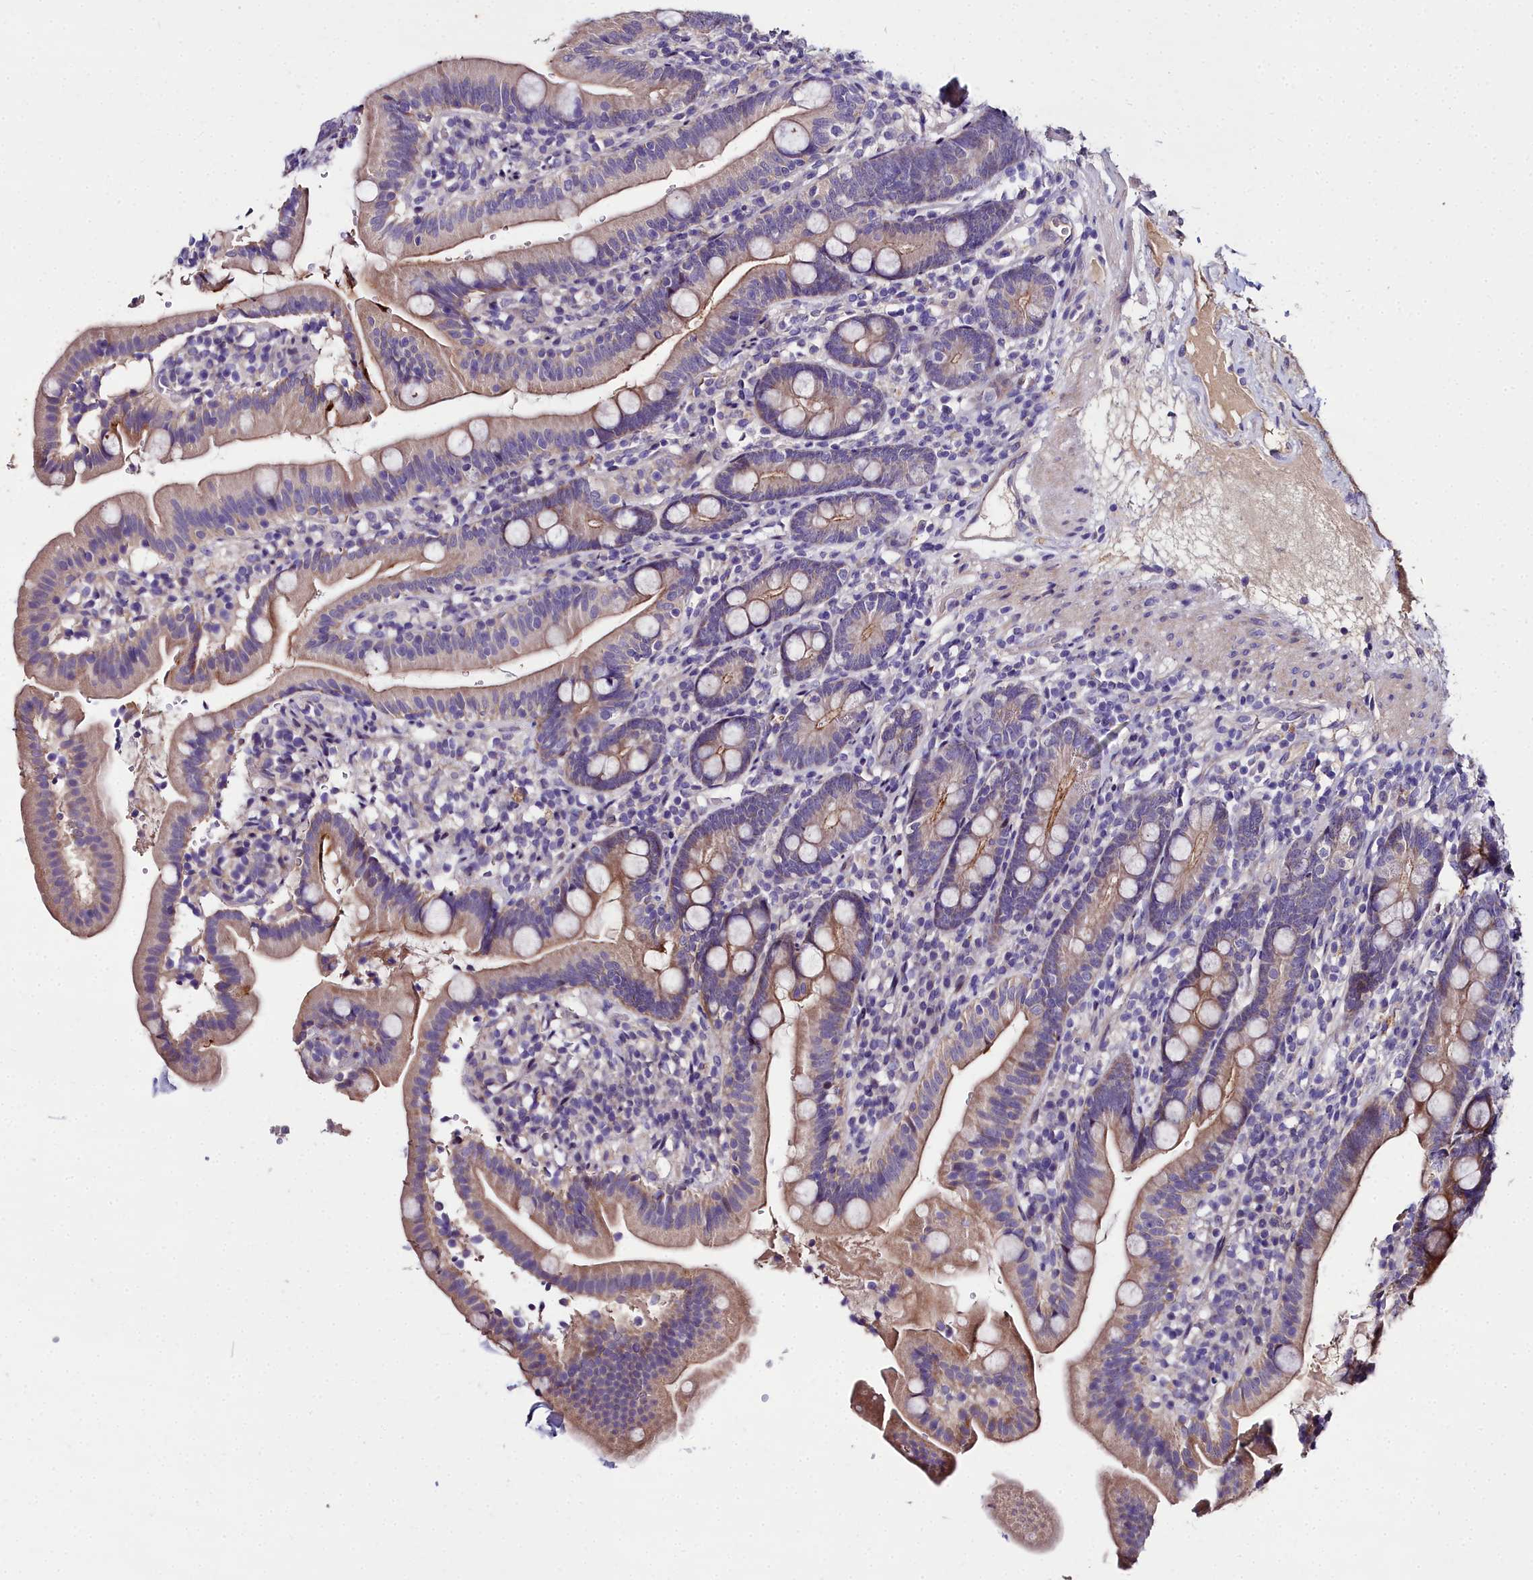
{"staining": {"intensity": "moderate", "quantity": ">75%", "location": "cytoplasmic/membranous"}, "tissue": "duodenum", "cell_type": "Glandular cells", "image_type": "normal", "snomed": [{"axis": "morphology", "description": "Normal tissue, NOS"}, {"axis": "topography", "description": "Duodenum"}], "caption": "Moderate cytoplasmic/membranous positivity is present in about >75% of glandular cells in benign duodenum.", "gene": "NT5M", "patient": {"sex": "female", "age": 67}}